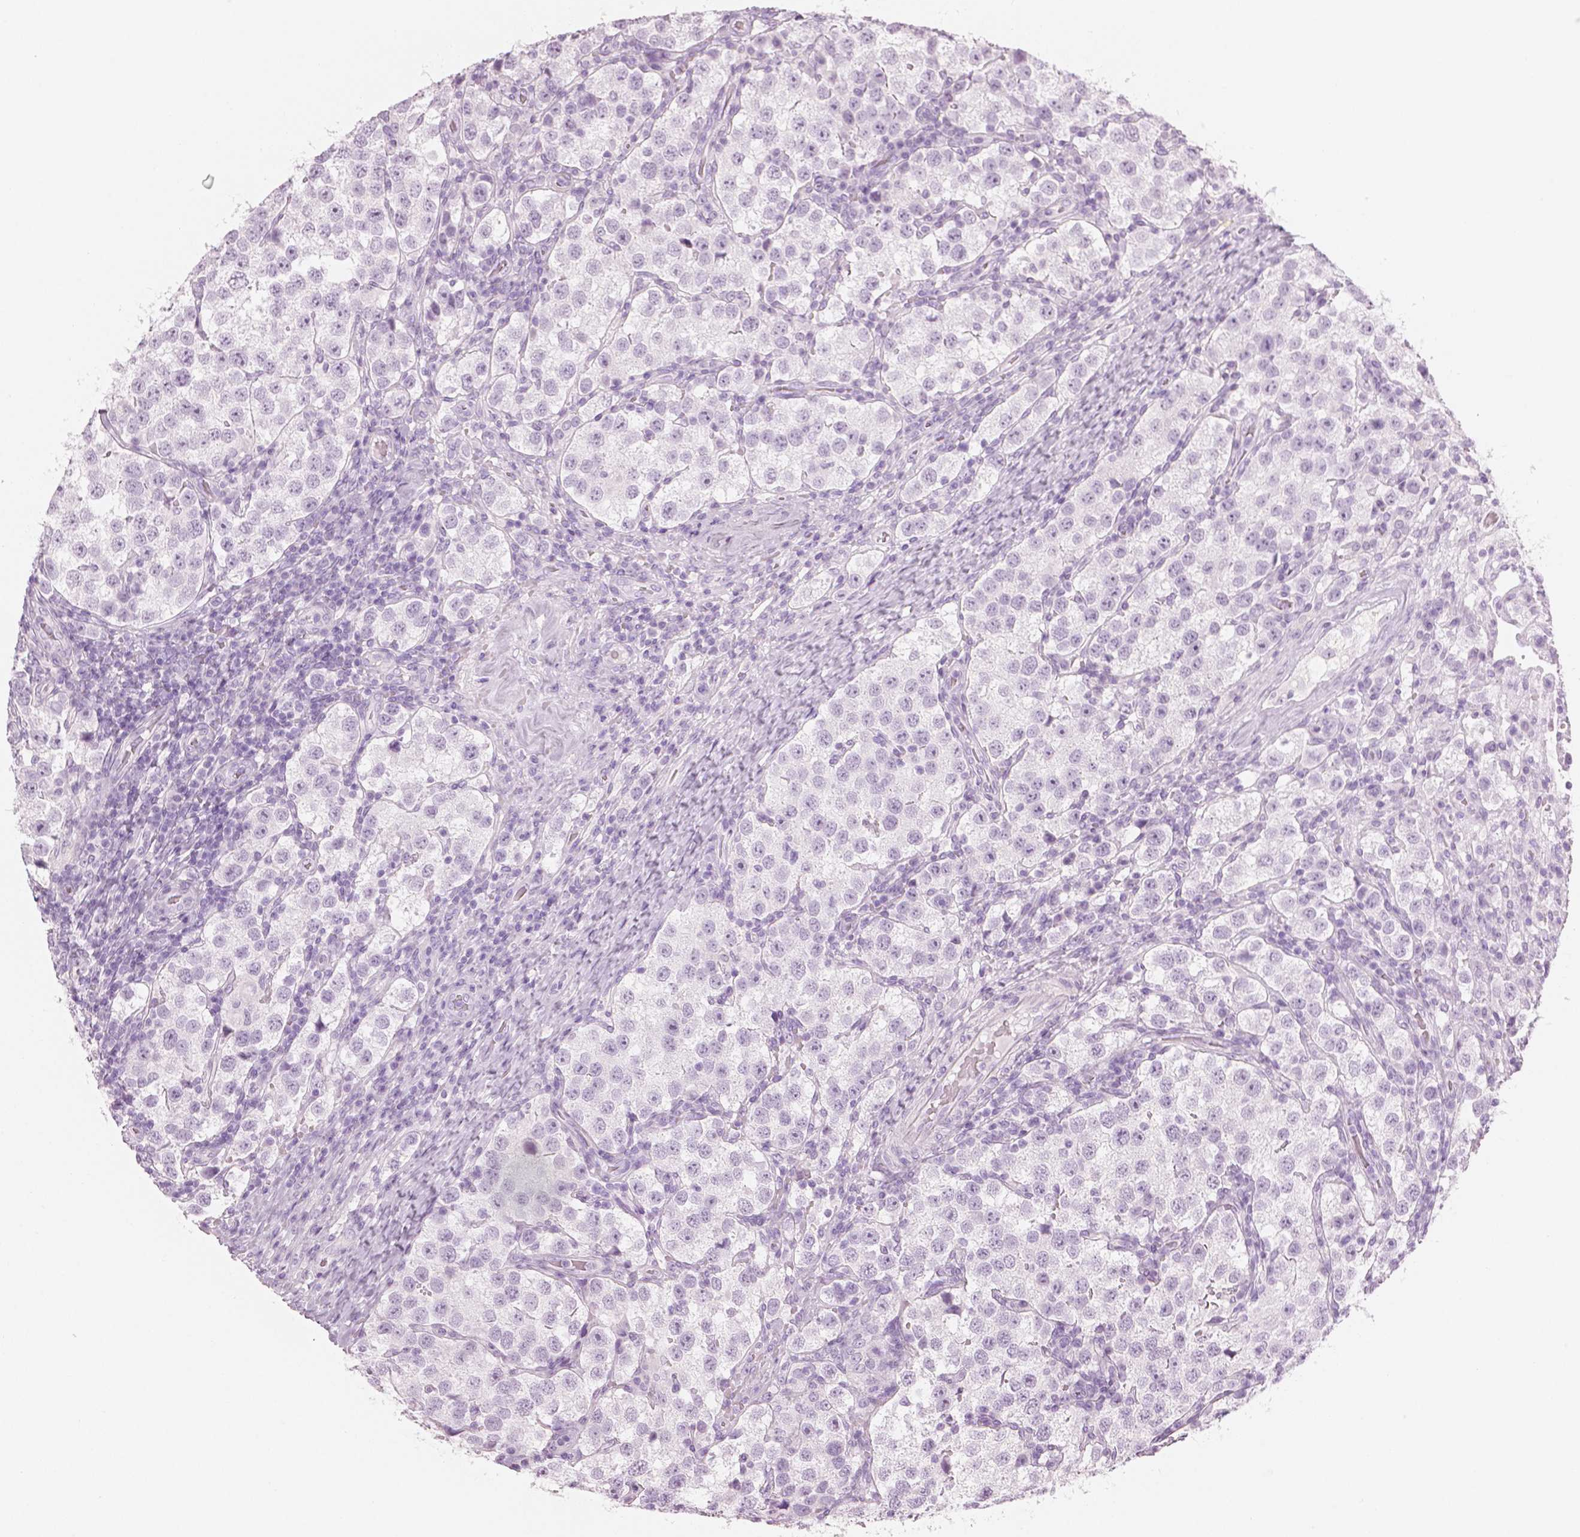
{"staining": {"intensity": "negative", "quantity": "none", "location": "none"}, "tissue": "testis cancer", "cell_type": "Tumor cells", "image_type": "cancer", "snomed": [{"axis": "morphology", "description": "Seminoma, NOS"}, {"axis": "topography", "description": "Testis"}], "caption": "Tumor cells are negative for brown protein staining in testis seminoma.", "gene": "PLIN4", "patient": {"sex": "male", "age": 37}}